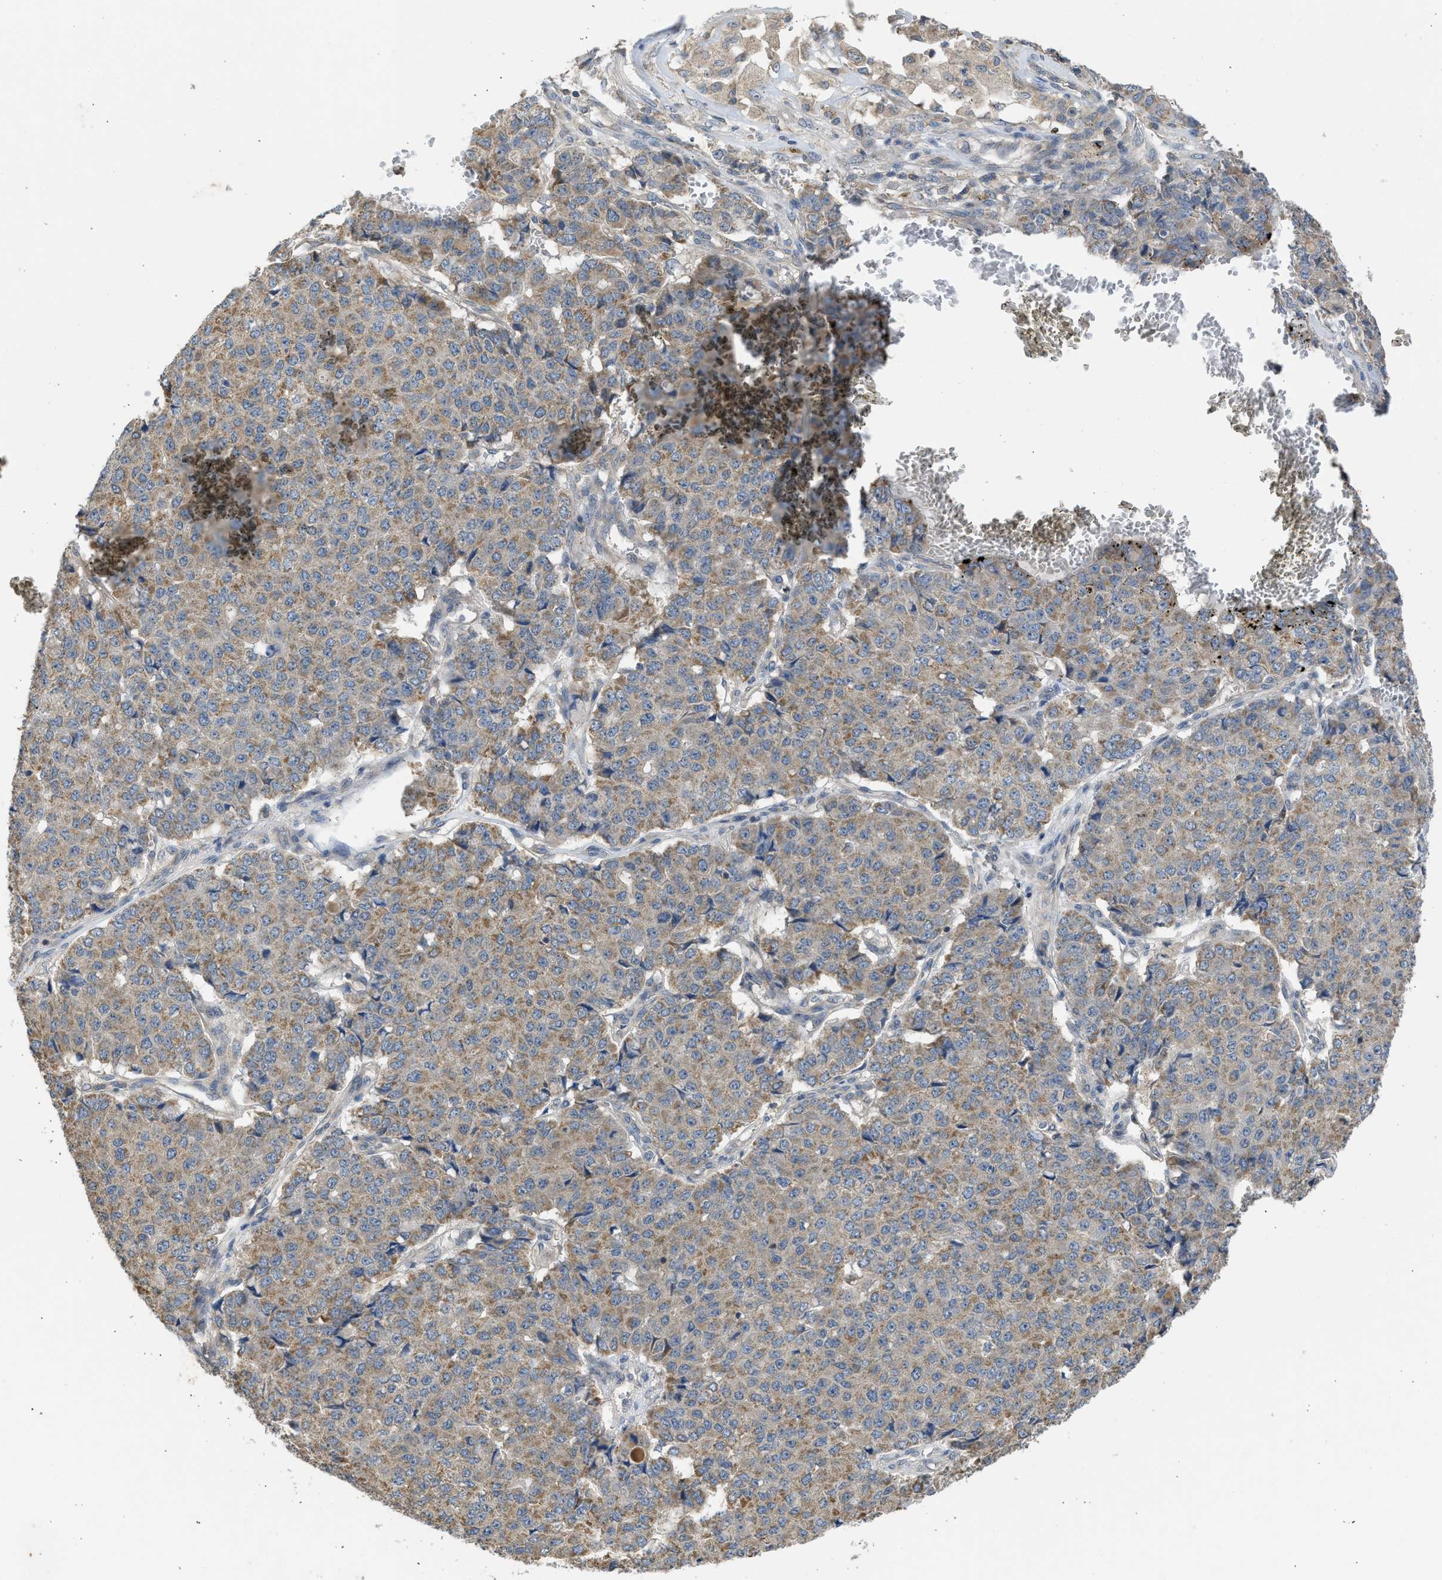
{"staining": {"intensity": "moderate", "quantity": ">75%", "location": "cytoplasmic/membranous"}, "tissue": "pancreatic cancer", "cell_type": "Tumor cells", "image_type": "cancer", "snomed": [{"axis": "morphology", "description": "Adenocarcinoma, NOS"}, {"axis": "topography", "description": "Pancreas"}], "caption": "About >75% of tumor cells in human pancreatic cancer (adenocarcinoma) show moderate cytoplasmic/membranous protein staining as visualized by brown immunohistochemical staining.", "gene": "CYP1A1", "patient": {"sex": "male", "age": 50}}